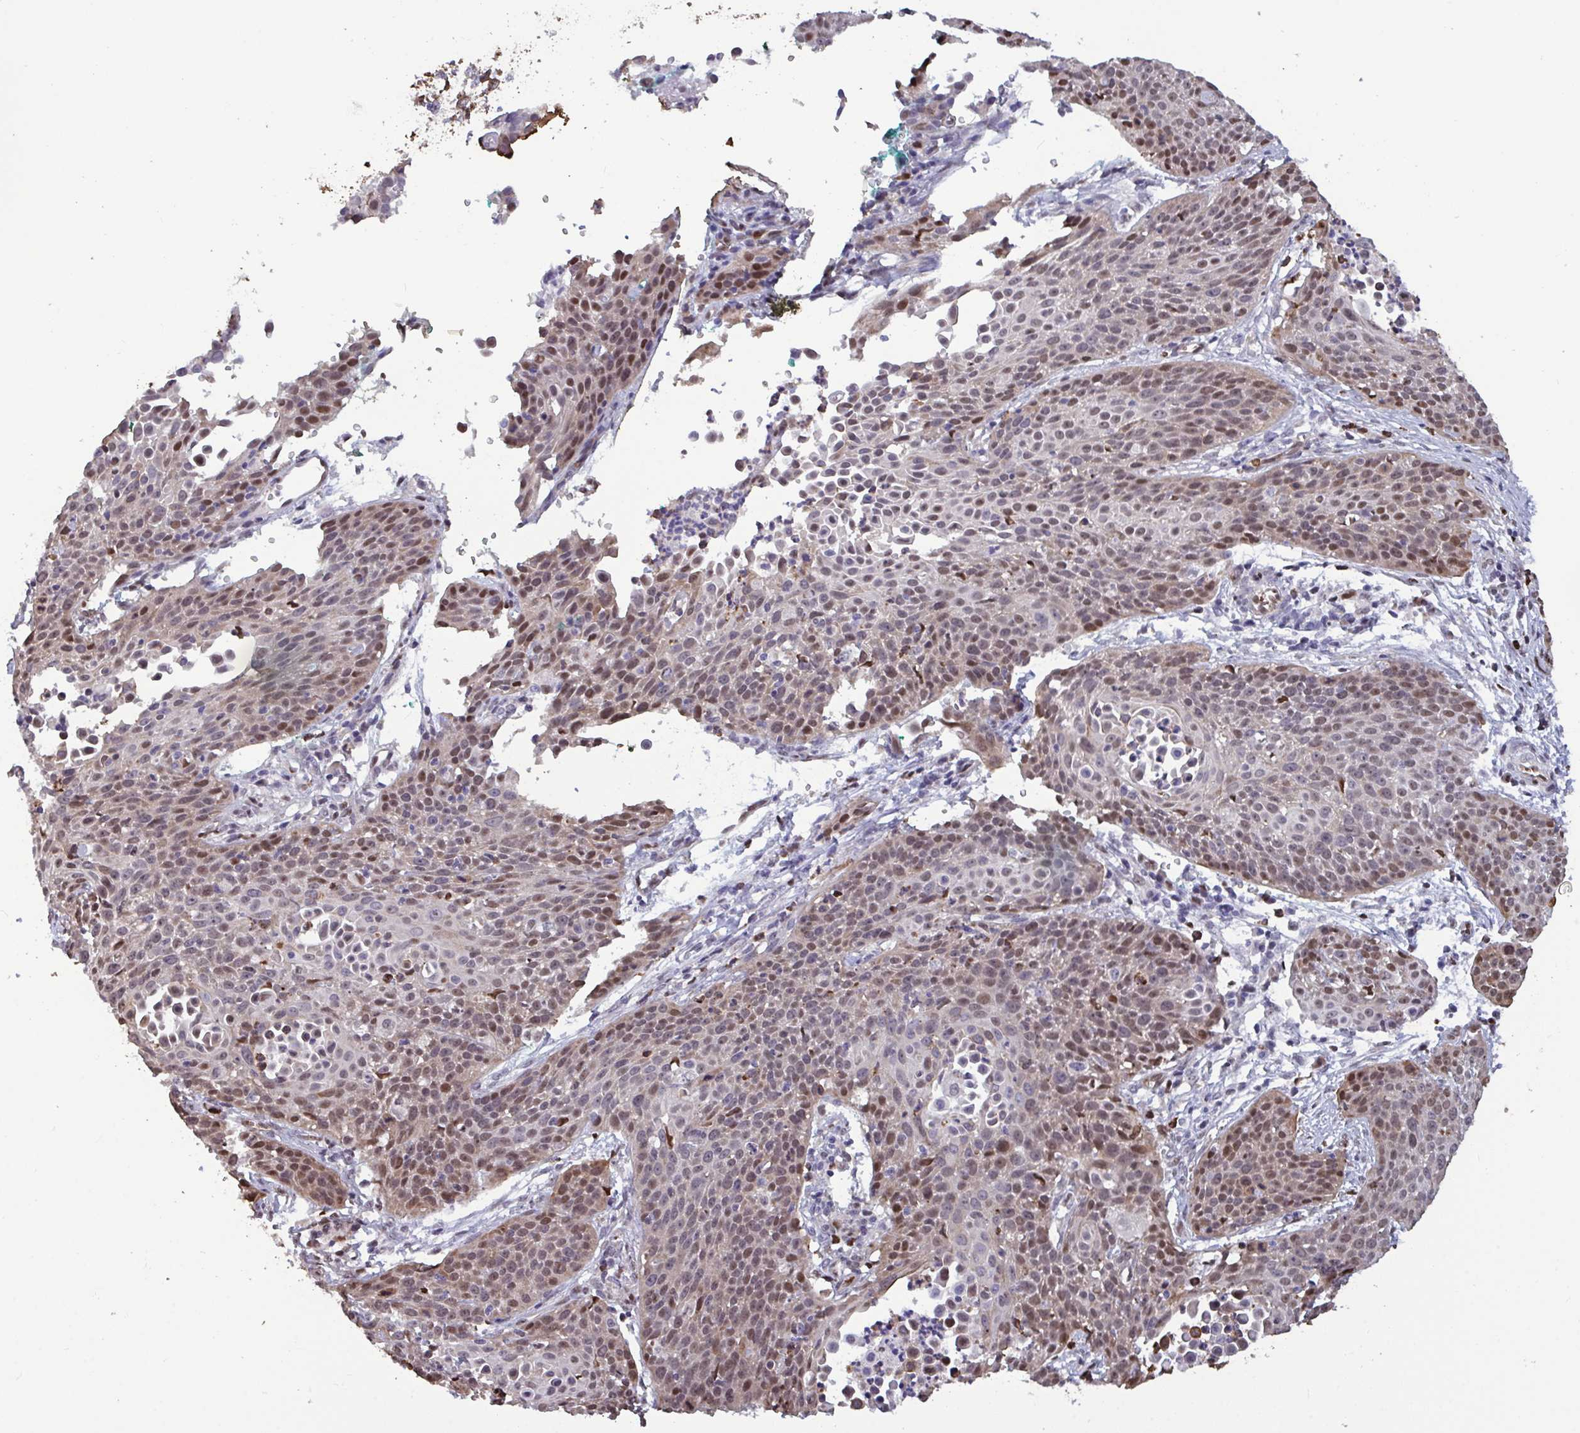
{"staining": {"intensity": "moderate", "quantity": "25%-75%", "location": "nuclear"}, "tissue": "cervical cancer", "cell_type": "Tumor cells", "image_type": "cancer", "snomed": [{"axis": "morphology", "description": "Squamous cell carcinoma, NOS"}, {"axis": "topography", "description": "Cervix"}], "caption": "Immunohistochemistry (IHC) staining of cervical cancer (squamous cell carcinoma), which exhibits medium levels of moderate nuclear staining in approximately 25%-75% of tumor cells indicating moderate nuclear protein positivity. The staining was performed using DAB (brown) for protein detection and nuclei were counterstained in hematoxylin (blue).", "gene": "PELI2", "patient": {"sex": "female", "age": 38}}